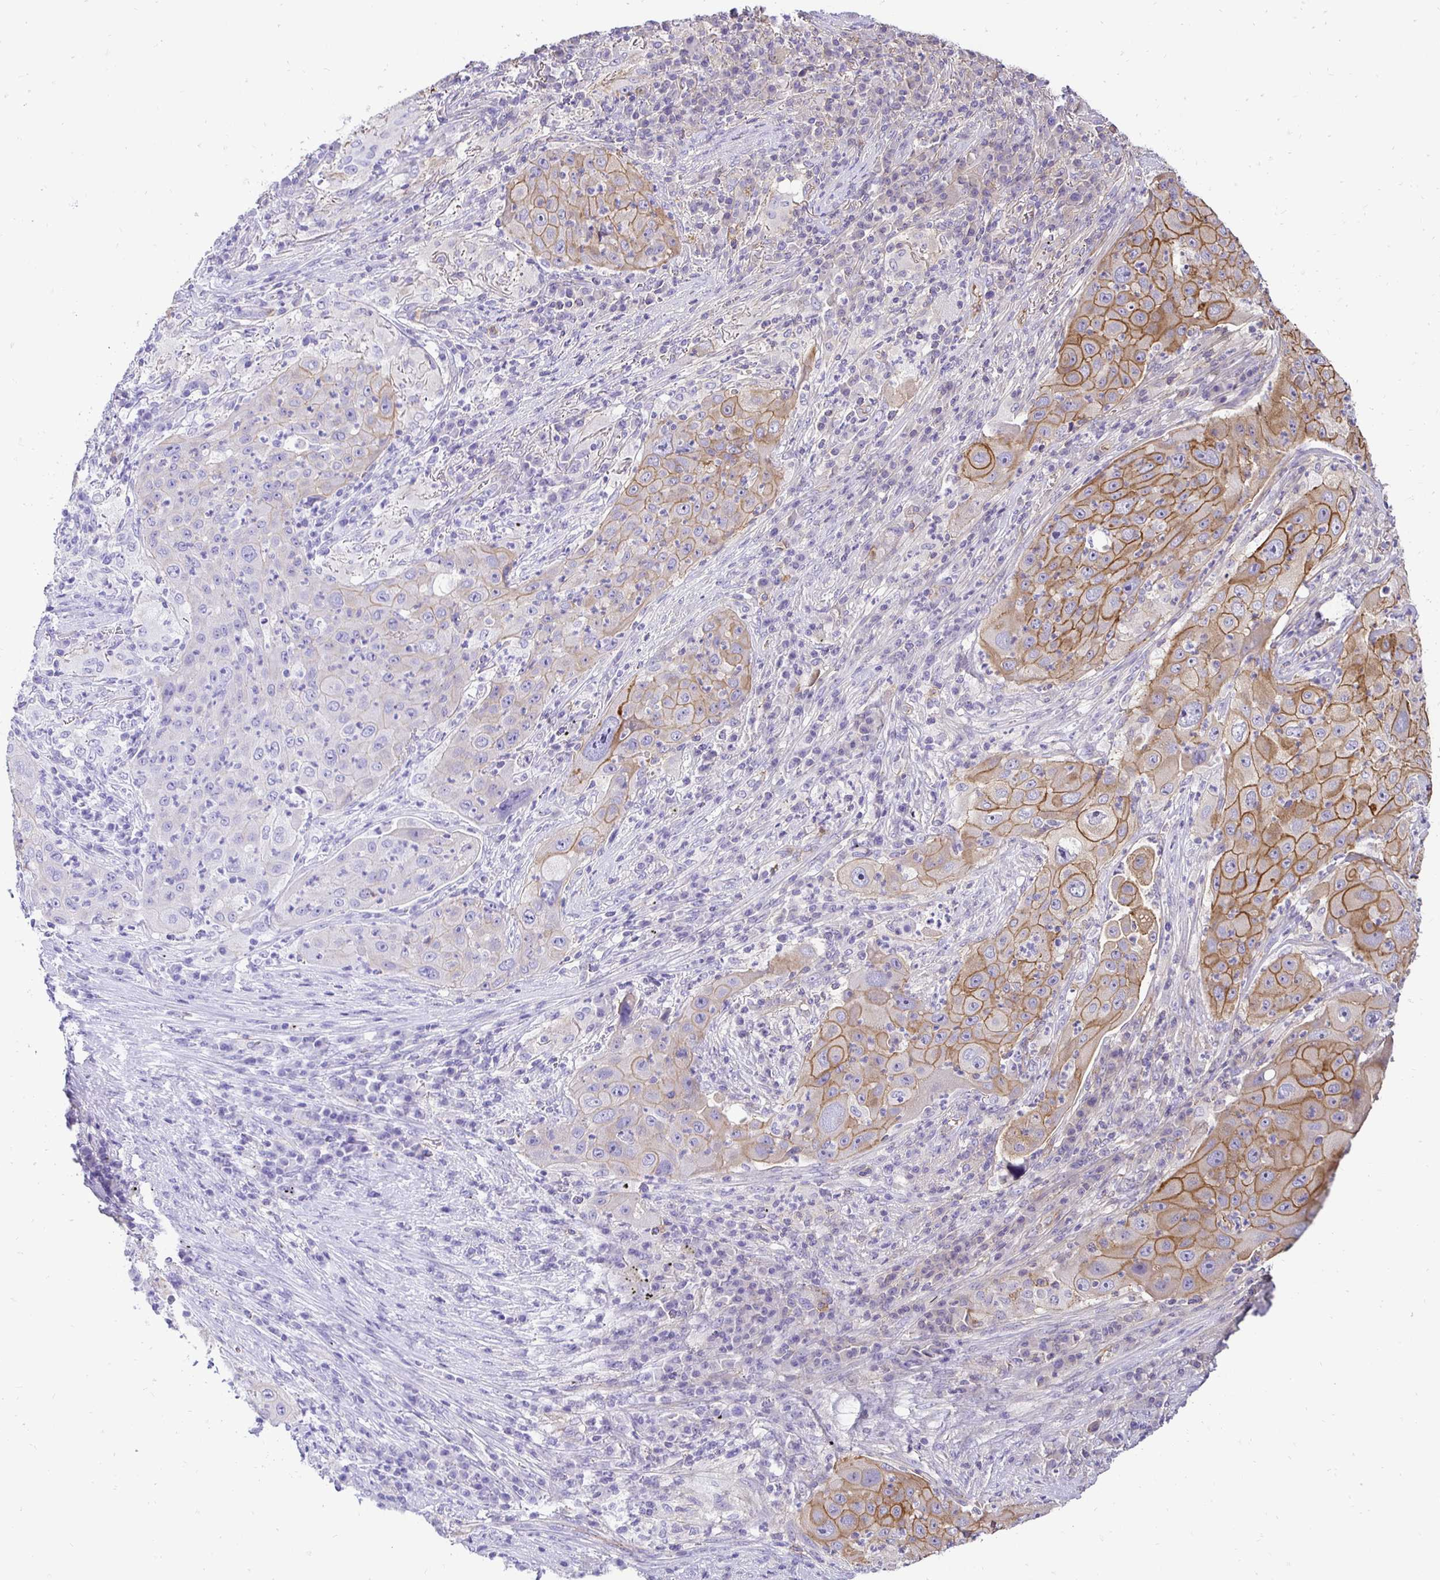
{"staining": {"intensity": "moderate", "quantity": "<25%", "location": "cytoplasmic/membranous"}, "tissue": "lung cancer", "cell_type": "Tumor cells", "image_type": "cancer", "snomed": [{"axis": "morphology", "description": "Squamous cell carcinoma, NOS"}, {"axis": "topography", "description": "Lung"}], "caption": "Tumor cells demonstrate moderate cytoplasmic/membranous staining in about <25% of cells in lung cancer.", "gene": "SLC9A1", "patient": {"sex": "female", "age": 59}}